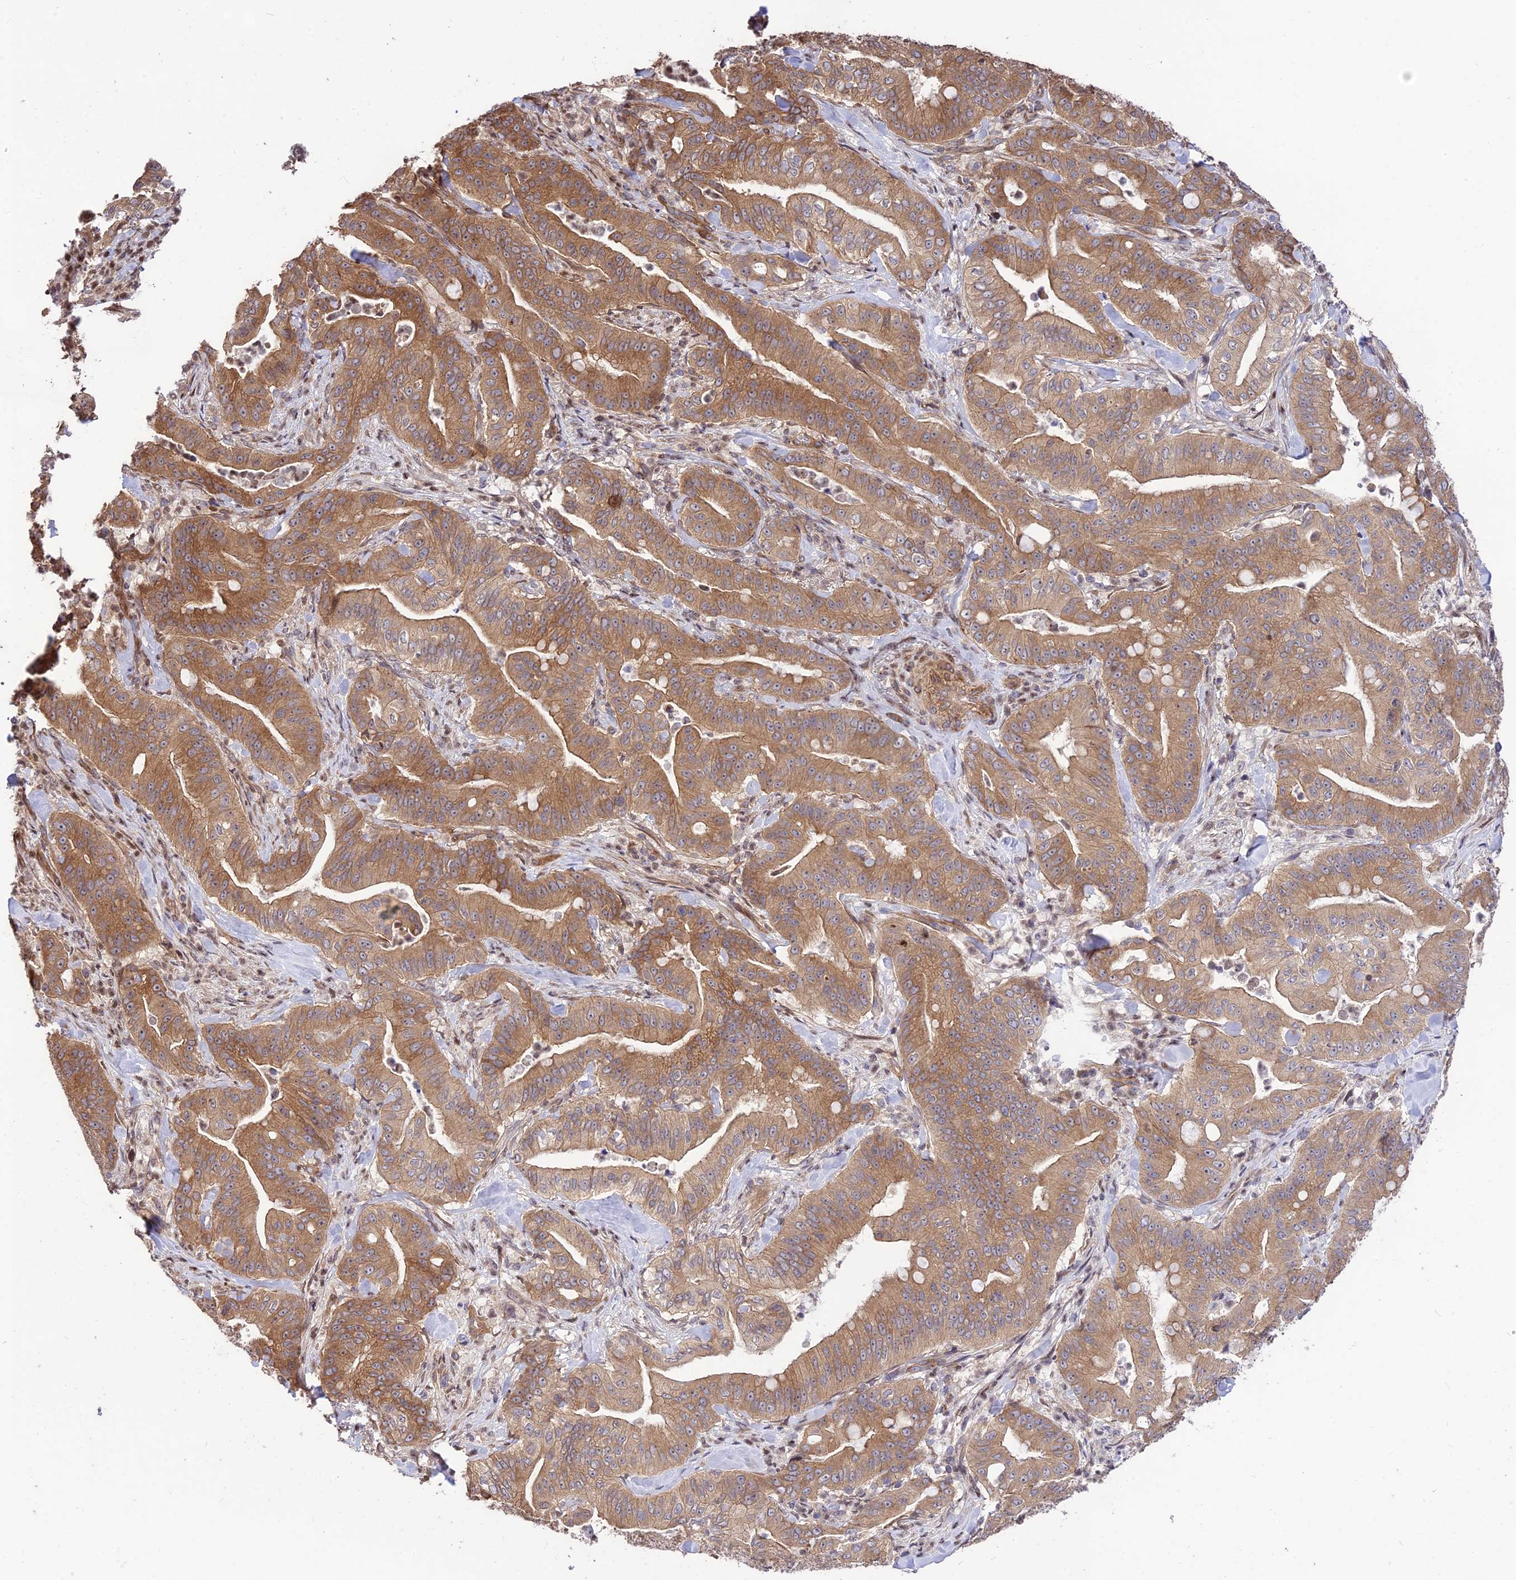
{"staining": {"intensity": "moderate", "quantity": ">75%", "location": "cytoplasmic/membranous"}, "tissue": "pancreatic cancer", "cell_type": "Tumor cells", "image_type": "cancer", "snomed": [{"axis": "morphology", "description": "Adenocarcinoma, NOS"}, {"axis": "topography", "description": "Pancreas"}], "caption": "Immunohistochemical staining of adenocarcinoma (pancreatic) displays medium levels of moderate cytoplasmic/membranous protein positivity in approximately >75% of tumor cells.", "gene": "SMG6", "patient": {"sex": "male", "age": 71}}